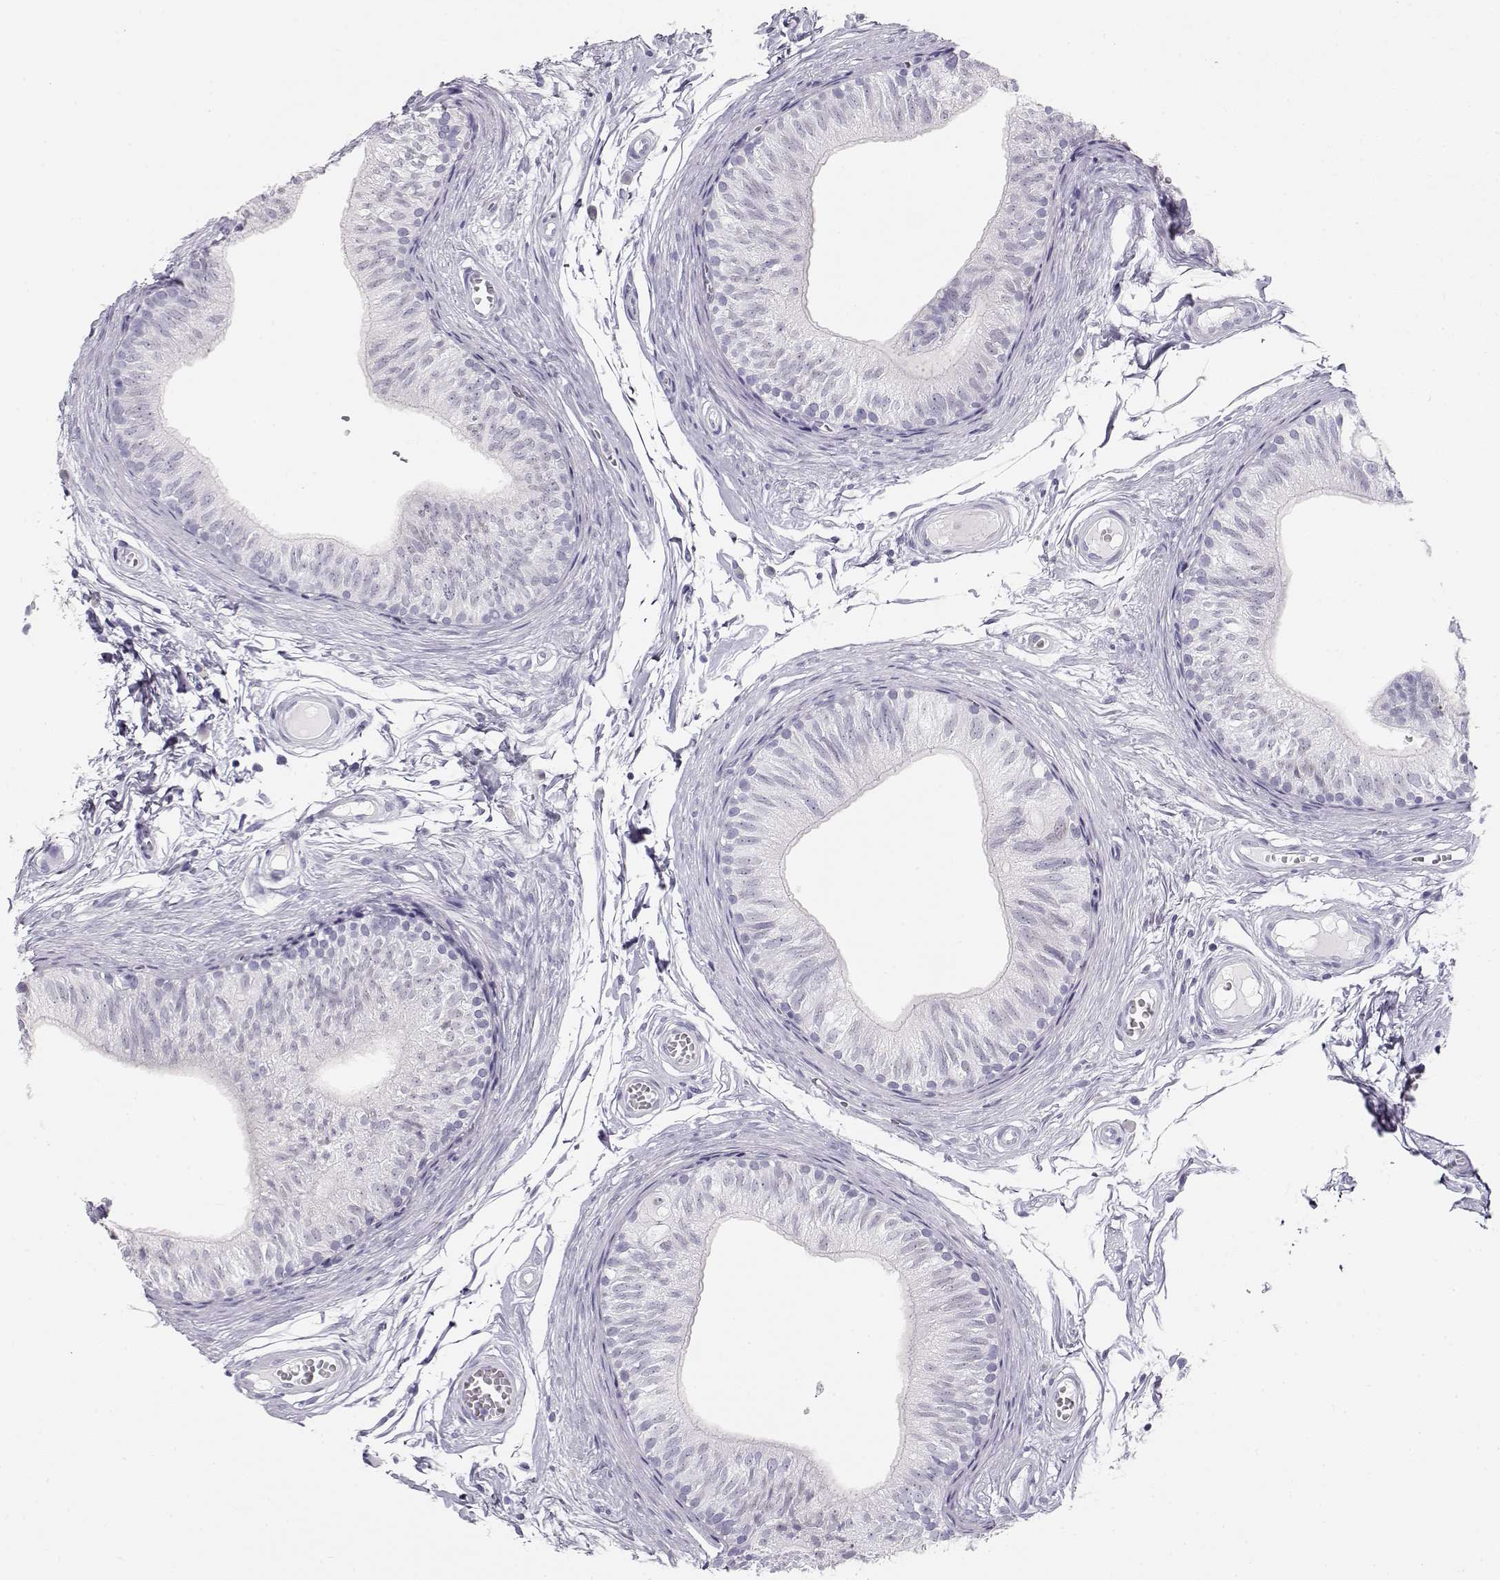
{"staining": {"intensity": "negative", "quantity": "none", "location": "none"}, "tissue": "epididymis", "cell_type": "Glandular cells", "image_type": "normal", "snomed": [{"axis": "morphology", "description": "Normal tissue, NOS"}, {"axis": "topography", "description": "Epididymis"}], "caption": "High magnification brightfield microscopy of normal epididymis stained with DAB (3,3'-diaminobenzidine) (brown) and counterstained with hematoxylin (blue): glandular cells show no significant positivity.", "gene": "TKTL1", "patient": {"sex": "male", "age": 22}}